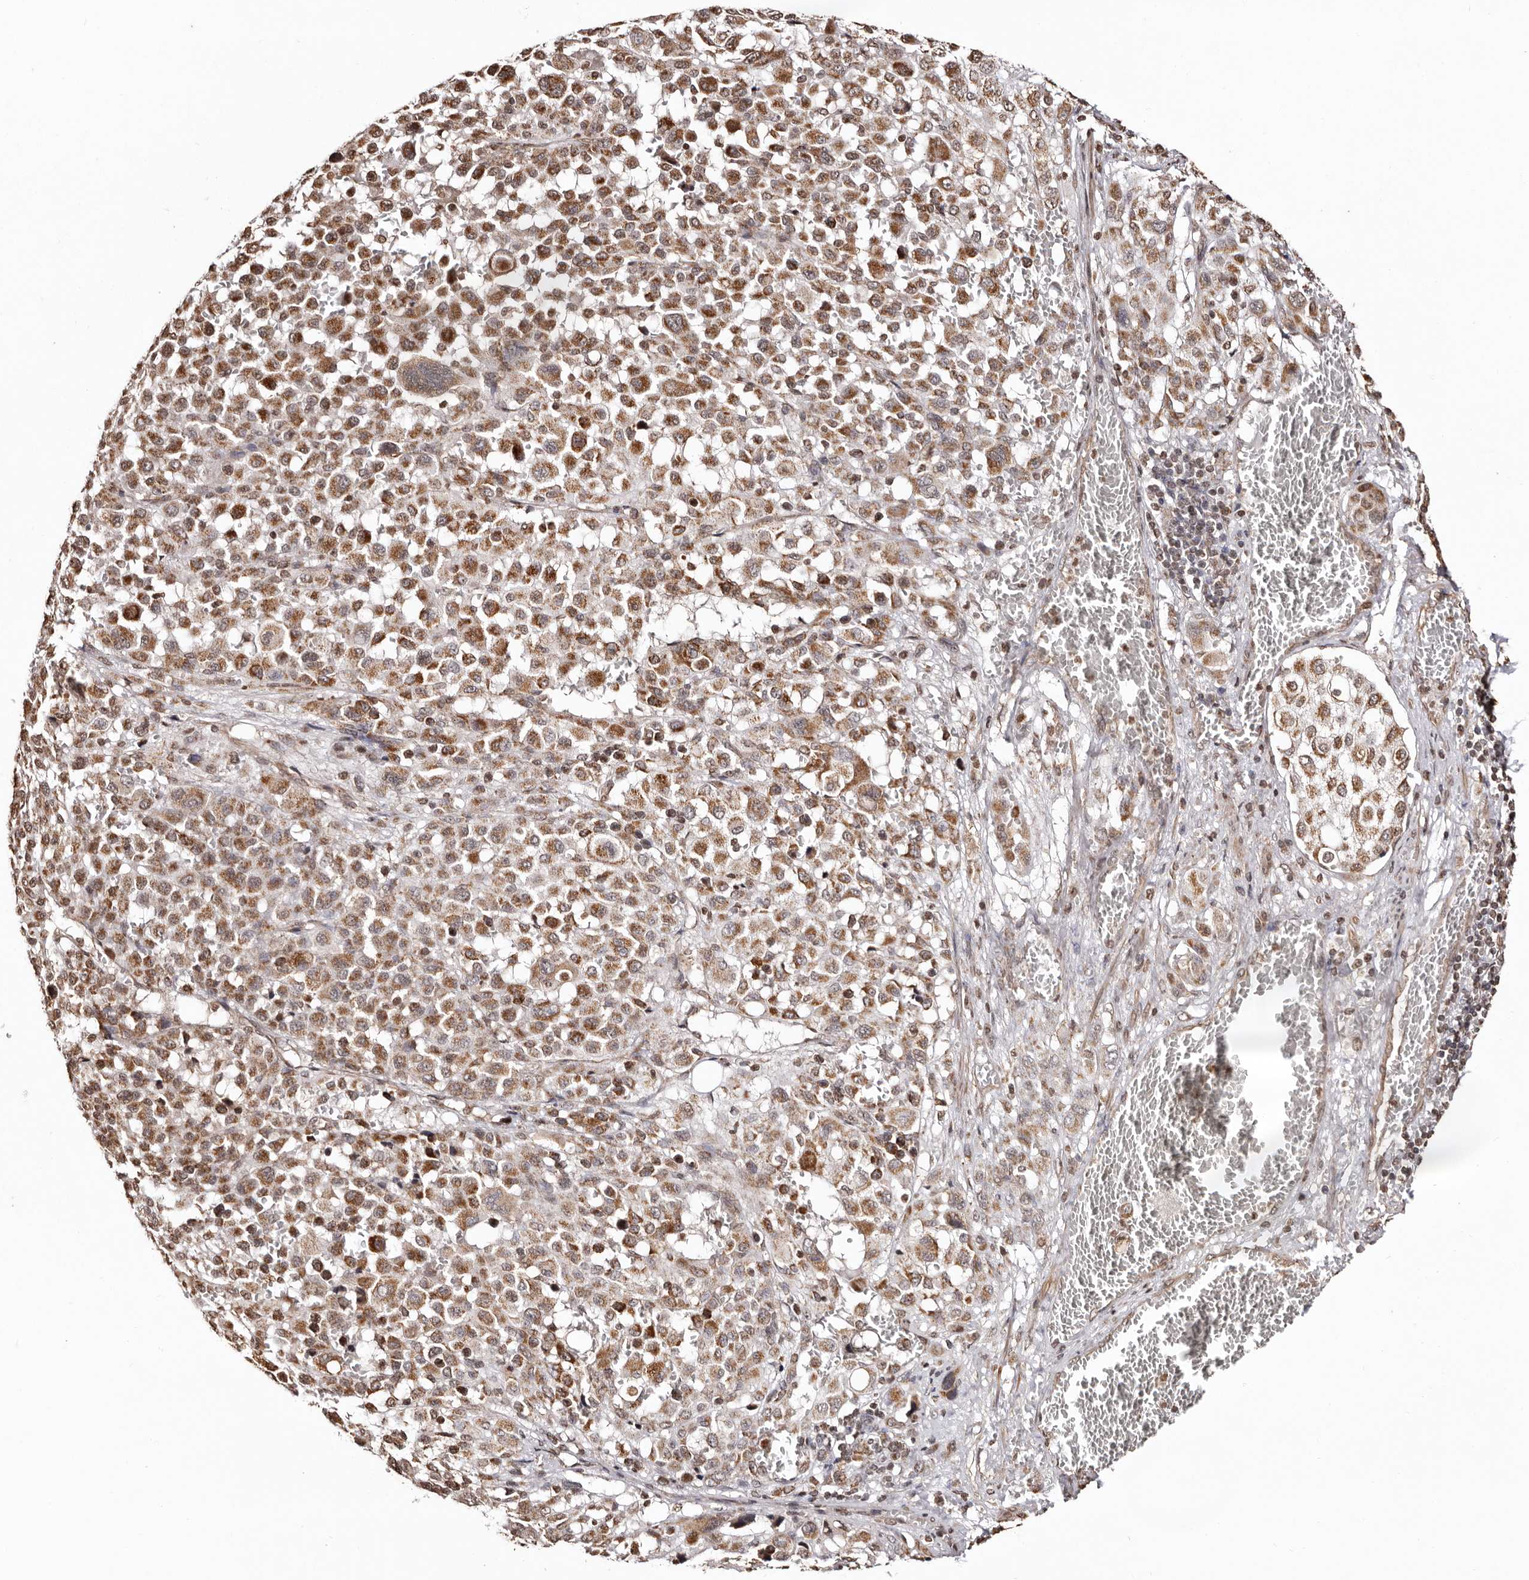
{"staining": {"intensity": "moderate", "quantity": ">75%", "location": "cytoplasmic/membranous"}, "tissue": "melanoma", "cell_type": "Tumor cells", "image_type": "cancer", "snomed": [{"axis": "morphology", "description": "Malignant melanoma, Metastatic site"}, {"axis": "topography", "description": "Skin"}], "caption": "Immunohistochemistry (IHC) (DAB) staining of malignant melanoma (metastatic site) reveals moderate cytoplasmic/membranous protein expression in about >75% of tumor cells.", "gene": "CCDC190", "patient": {"sex": "female", "age": 74}}